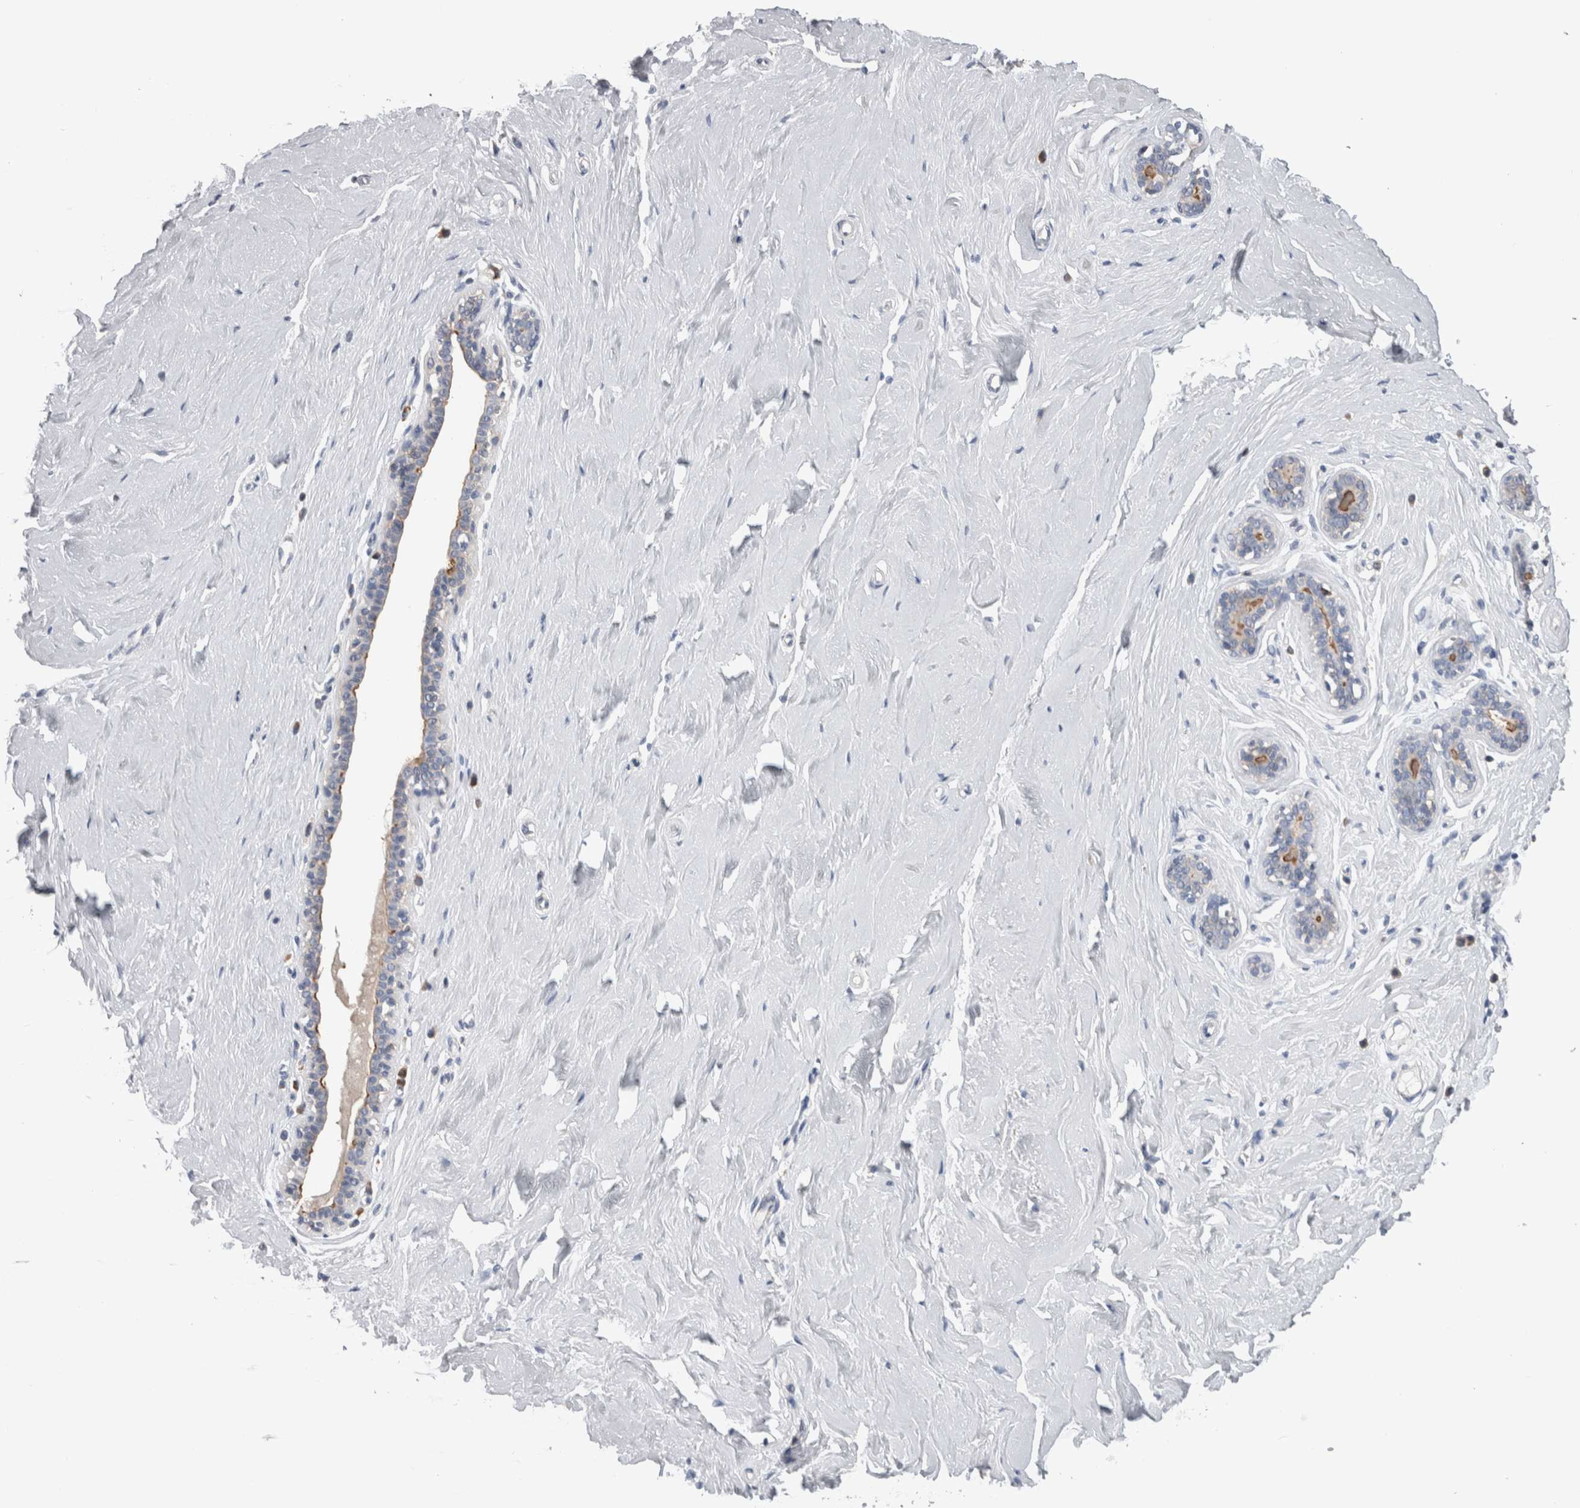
{"staining": {"intensity": "negative", "quantity": "none", "location": "none"}, "tissue": "breast", "cell_type": "Adipocytes", "image_type": "normal", "snomed": [{"axis": "morphology", "description": "Normal tissue, NOS"}, {"axis": "topography", "description": "Breast"}], "caption": "Immunohistochemistry image of benign breast: breast stained with DAB (3,3'-diaminobenzidine) exhibits no significant protein positivity in adipocytes.", "gene": "DCTN6", "patient": {"sex": "female", "age": 23}}